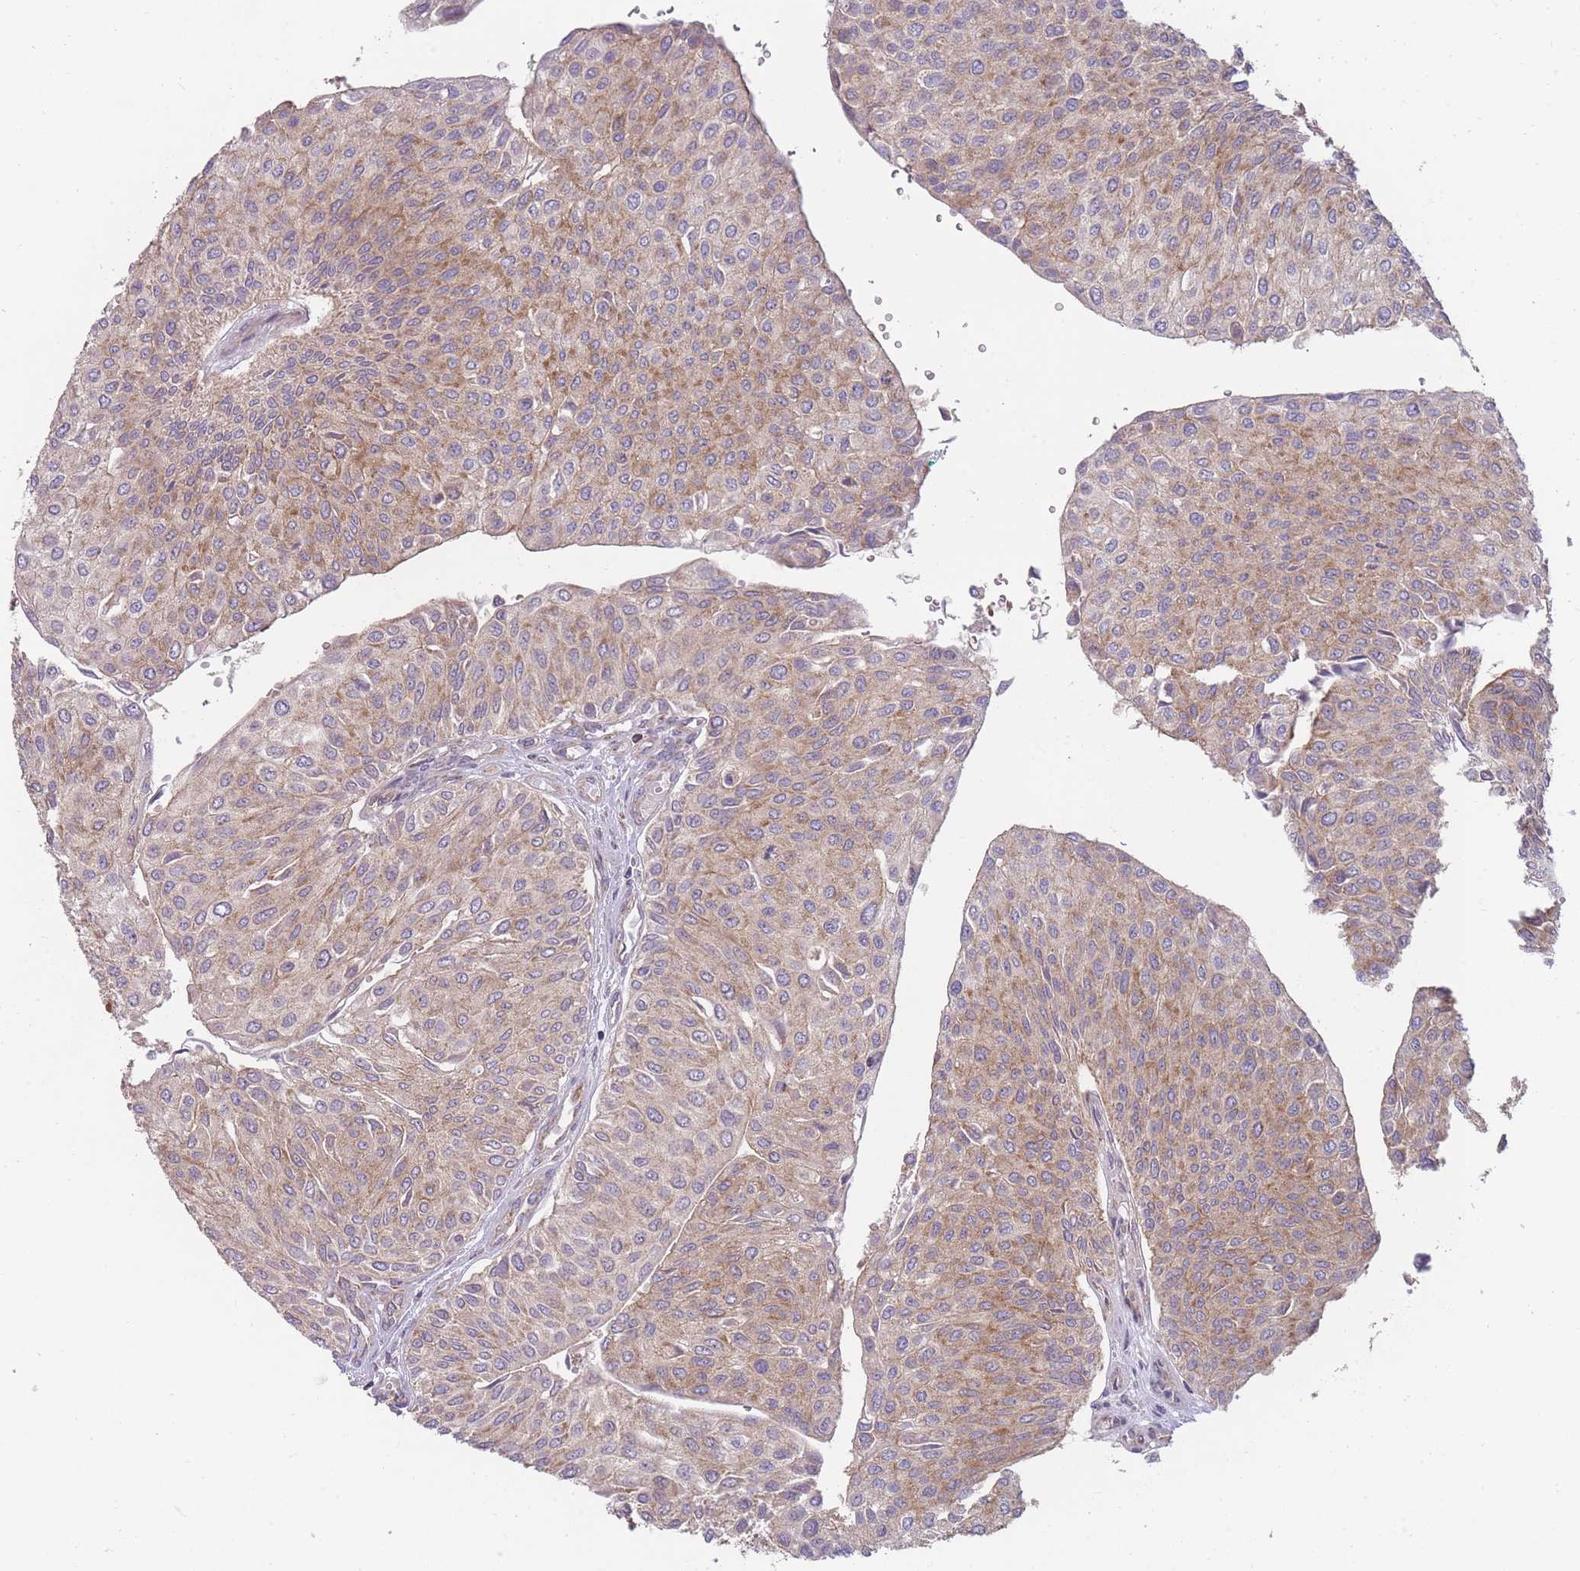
{"staining": {"intensity": "moderate", "quantity": ">75%", "location": "cytoplasmic/membranous"}, "tissue": "urothelial cancer", "cell_type": "Tumor cells", "image_type": "cancer", "snomed": [{"axis": "morphology", "description": "Urothelial carcinoma, NOS"}, {"axis": "topography", "description": "Urinary bladder"}], "caption": "Urothelial cancer tissue demonstrates moderate cytoplasmic/membranous staining in approximately >75% of tumor cells (IHC, brightfield microscopy, high magnification).", "gene": "NDUFA9", "patient": {"sex": "male", "age": 67}}